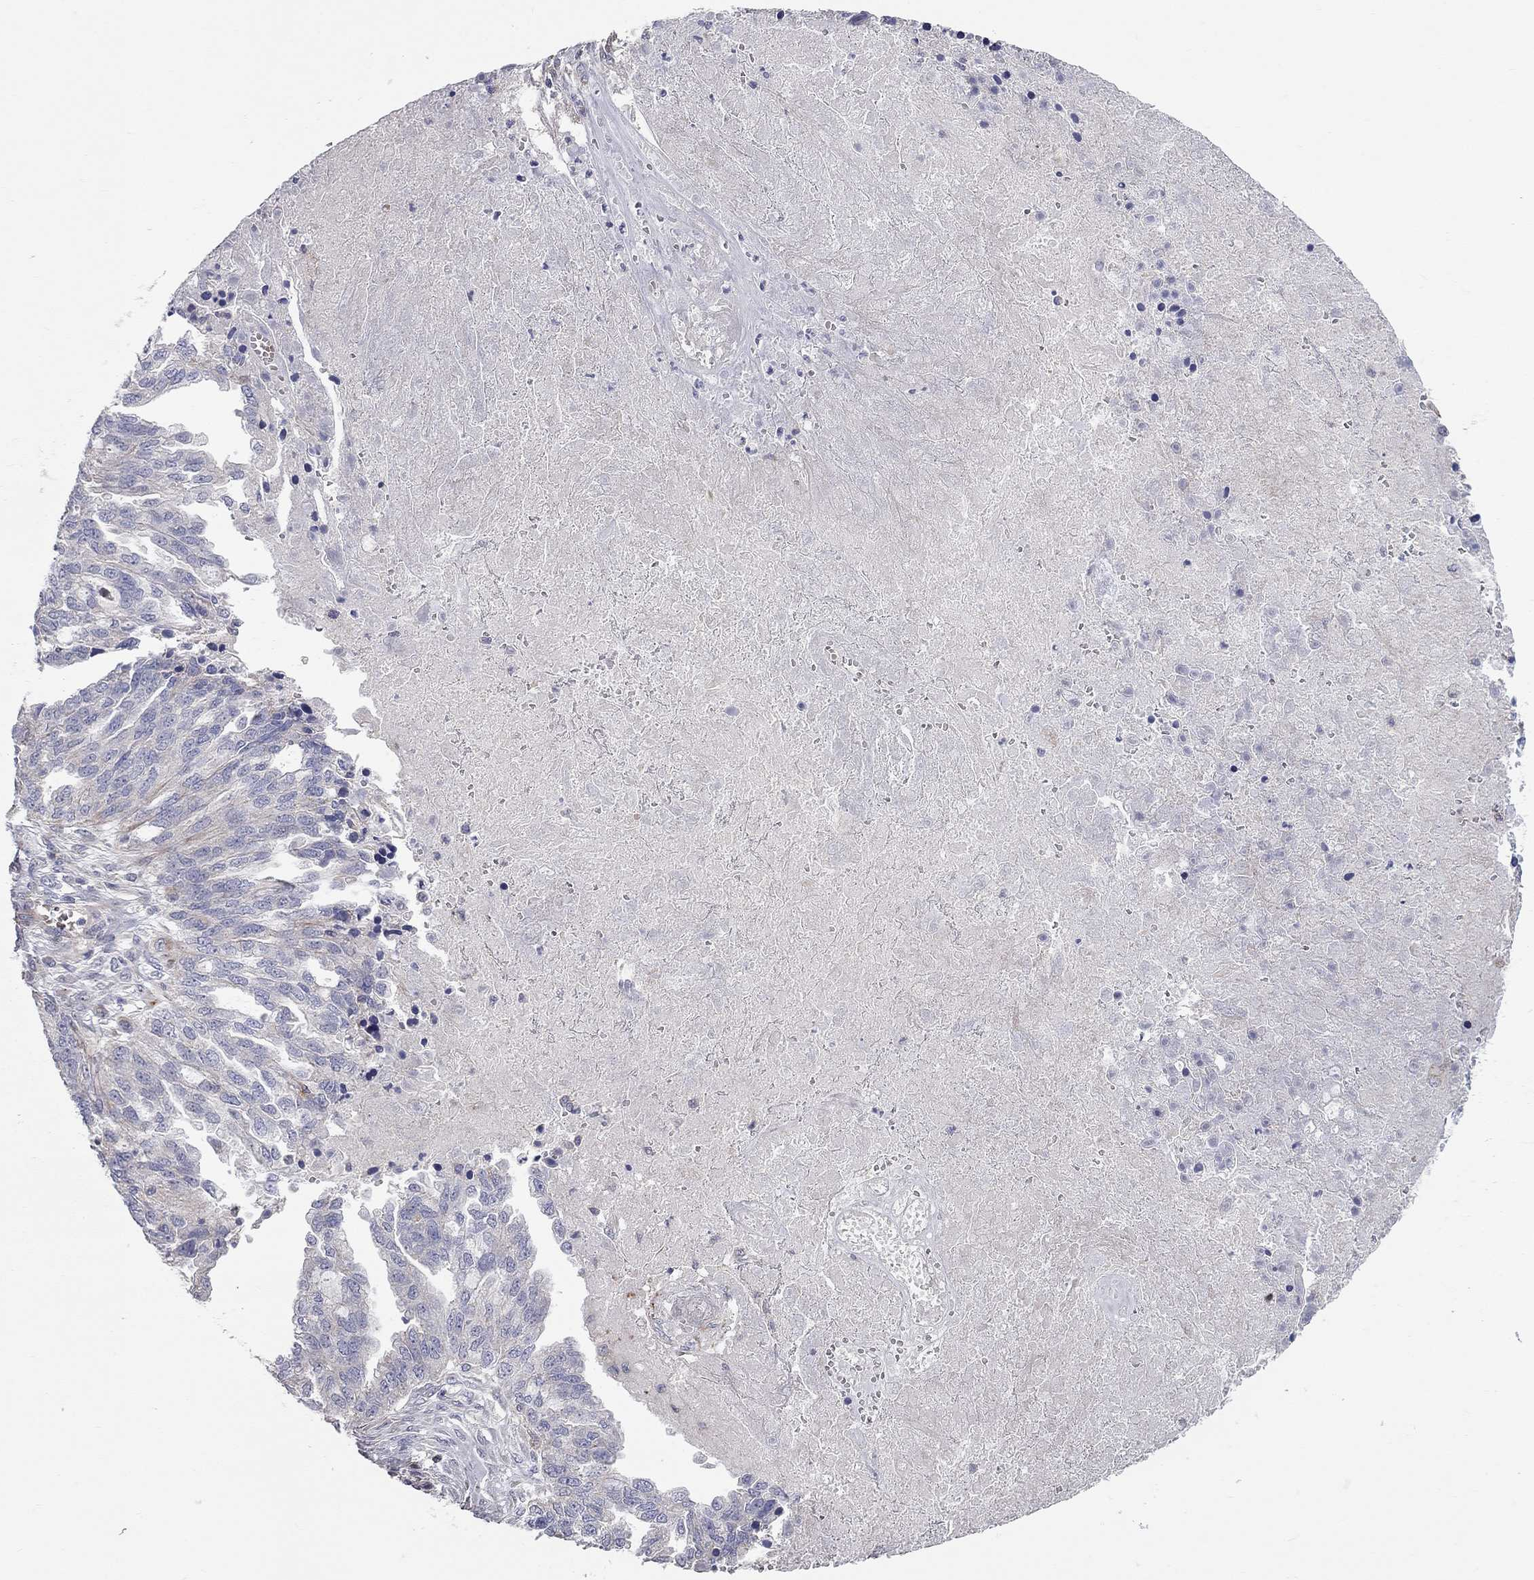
{"staining": {"intensity": "negative", "quantity": "none", "location": "none"}, "tissue": "ovarian cancer", "cell_type": "Tumor cells", "image_type": "cancer", "snomed": [{"axis": "morphology", "description": "Cystadenocarcinoma, serous, NOS"}, {"axis": "topography", "description": "Ovary"}], "caption": "The IHC photomicrograph has no significant staining in tumor cells of ovarian cancer (serous cystadenocarcinoma) tissue.", "gene": "KANSL1L", "patient": {"sex": "female", "age": 51}}